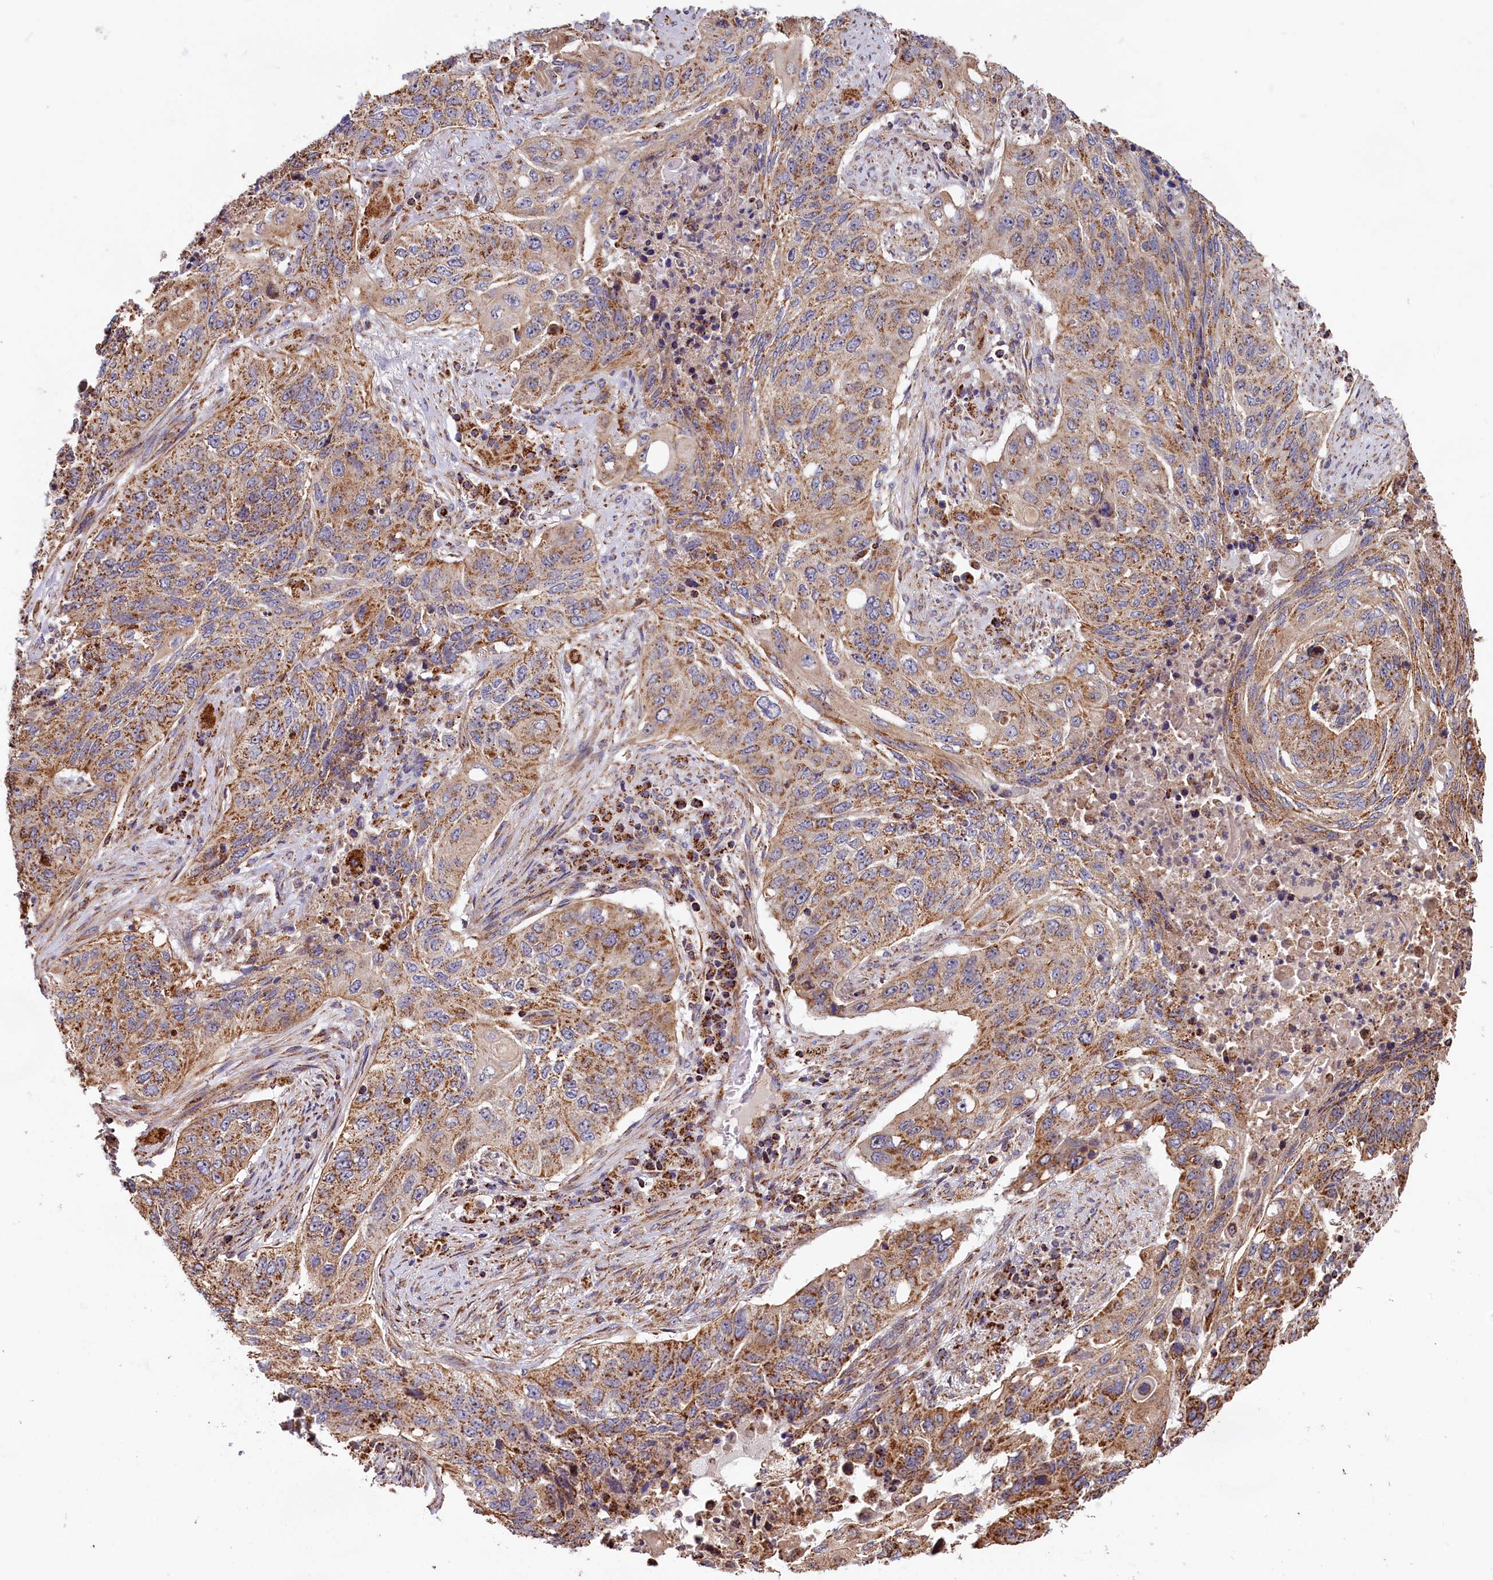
{"staining": {"intensity": "moderate", "quantity": ">75%", "location": "cytoplasmic/membranous"}, "tissue": "lung cancer", "cell_type": "Tumor cells", "image_type": "cancer", "snomed": [{"axis": "morphology", "description": "Squamous cell carcinoma, NOS"}, {"axis": "topography", "description": "Lung"}], "caption": "Immunohistochemical staining of human lung squamous cell carcinoma reveals medium levels of moderate cytoplasmic/membranous protein positivity in approximately >75% of tumor cells. The staining was performed using DAB, with brown indicating positive protein expression. Nuclei are stained blue with hematoxylin.", "gene": "MACROD1", "patient": {"sex": "female", "age": 63}}